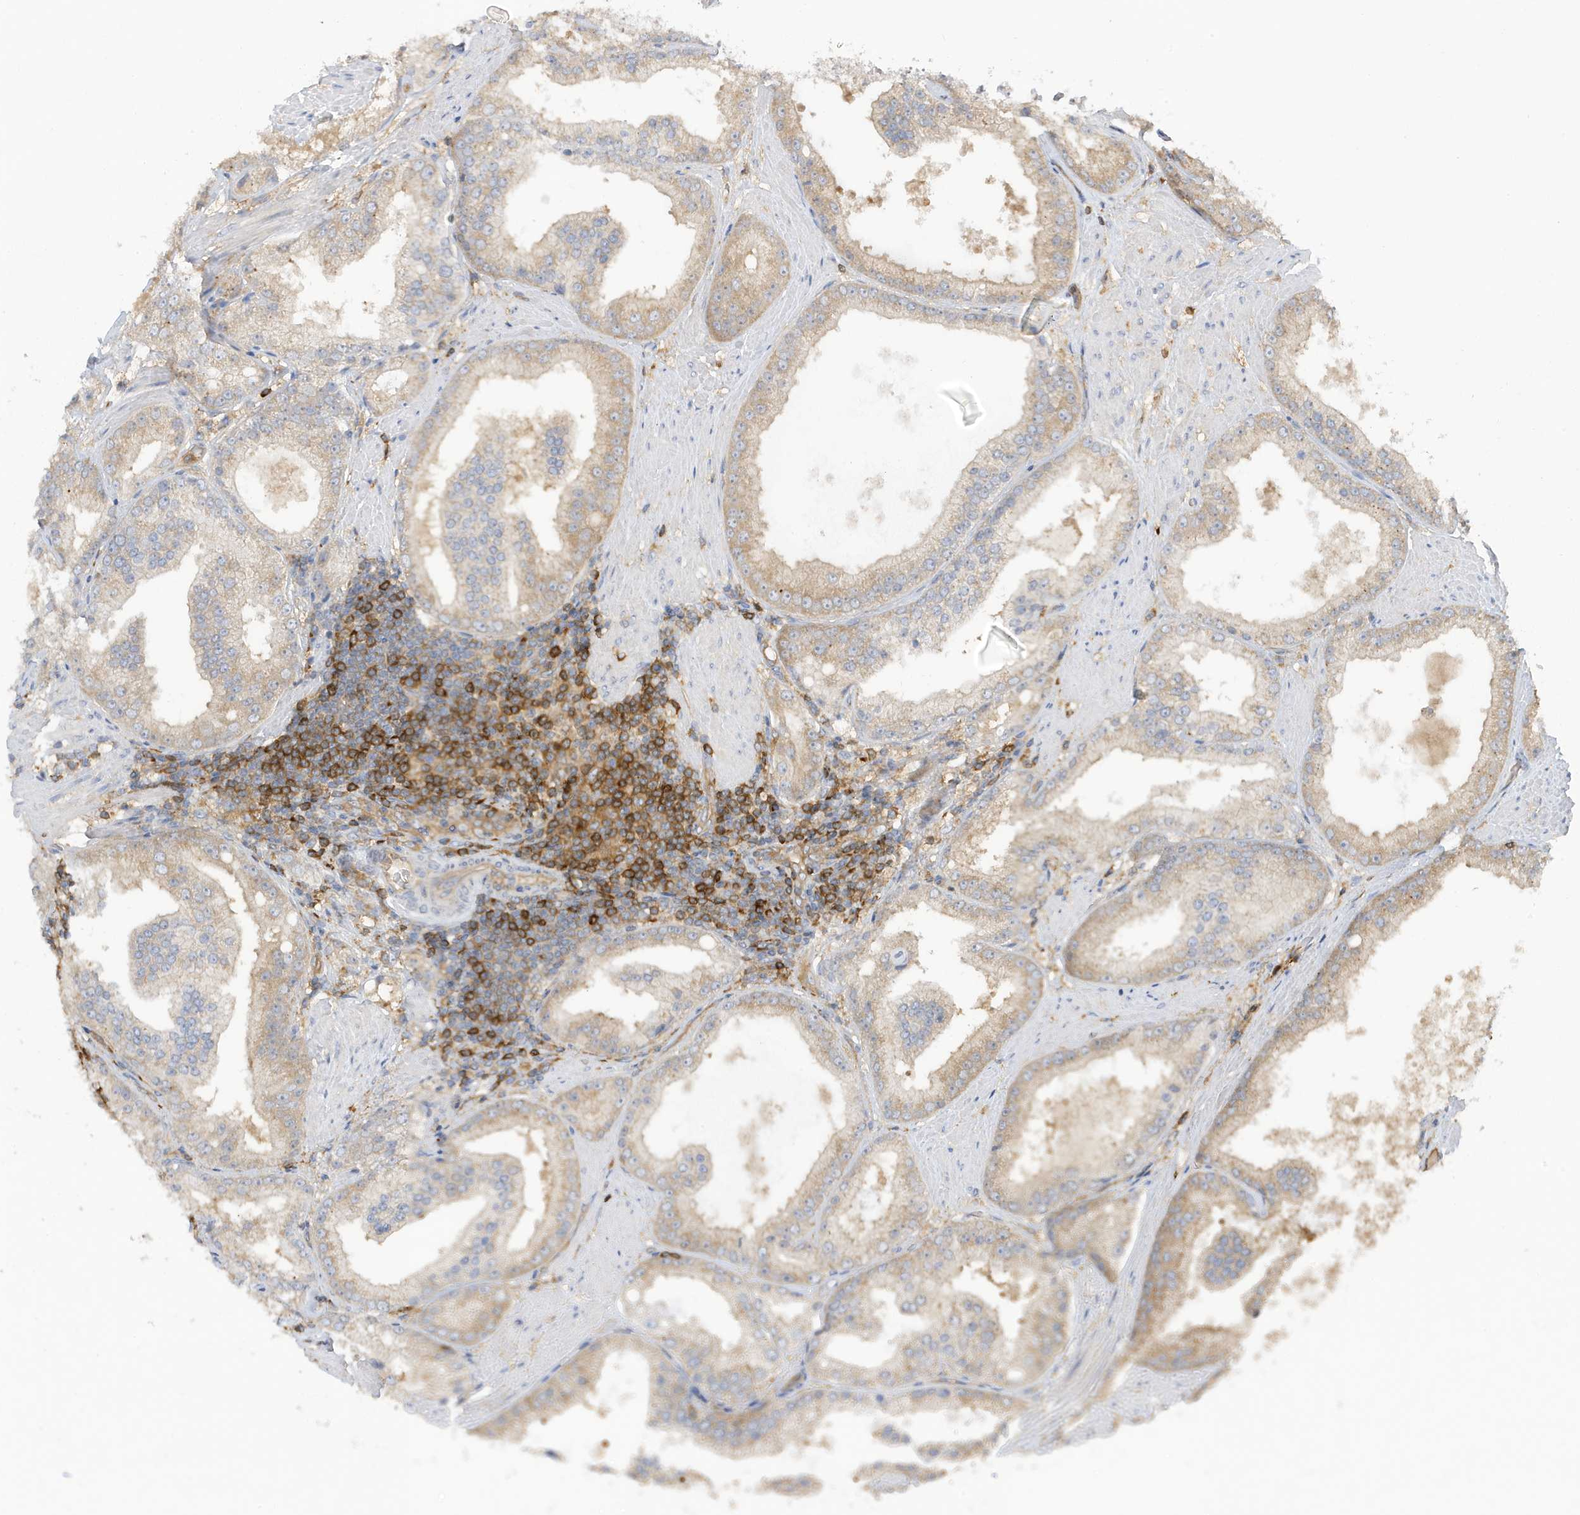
{"staining": {"intensity": "weak", "quantity": "<25%", "location": "cytoplasmic/membranous"}, "tissue": "prostate cancer", "cell_type": "Tumor cells", "image_type": "cancer", "snomed": [{"axis": "morphology", "description": "Adenocarcinoma, Low grade"}, {"axis": "topography", "description": "Prostate"}], "caption": "Protein analysis of prostate cancer exhibits no significant positivity in tumor cells.", "gene": "PHACTR2", "patient": {"sex": "male", "age": 67}}